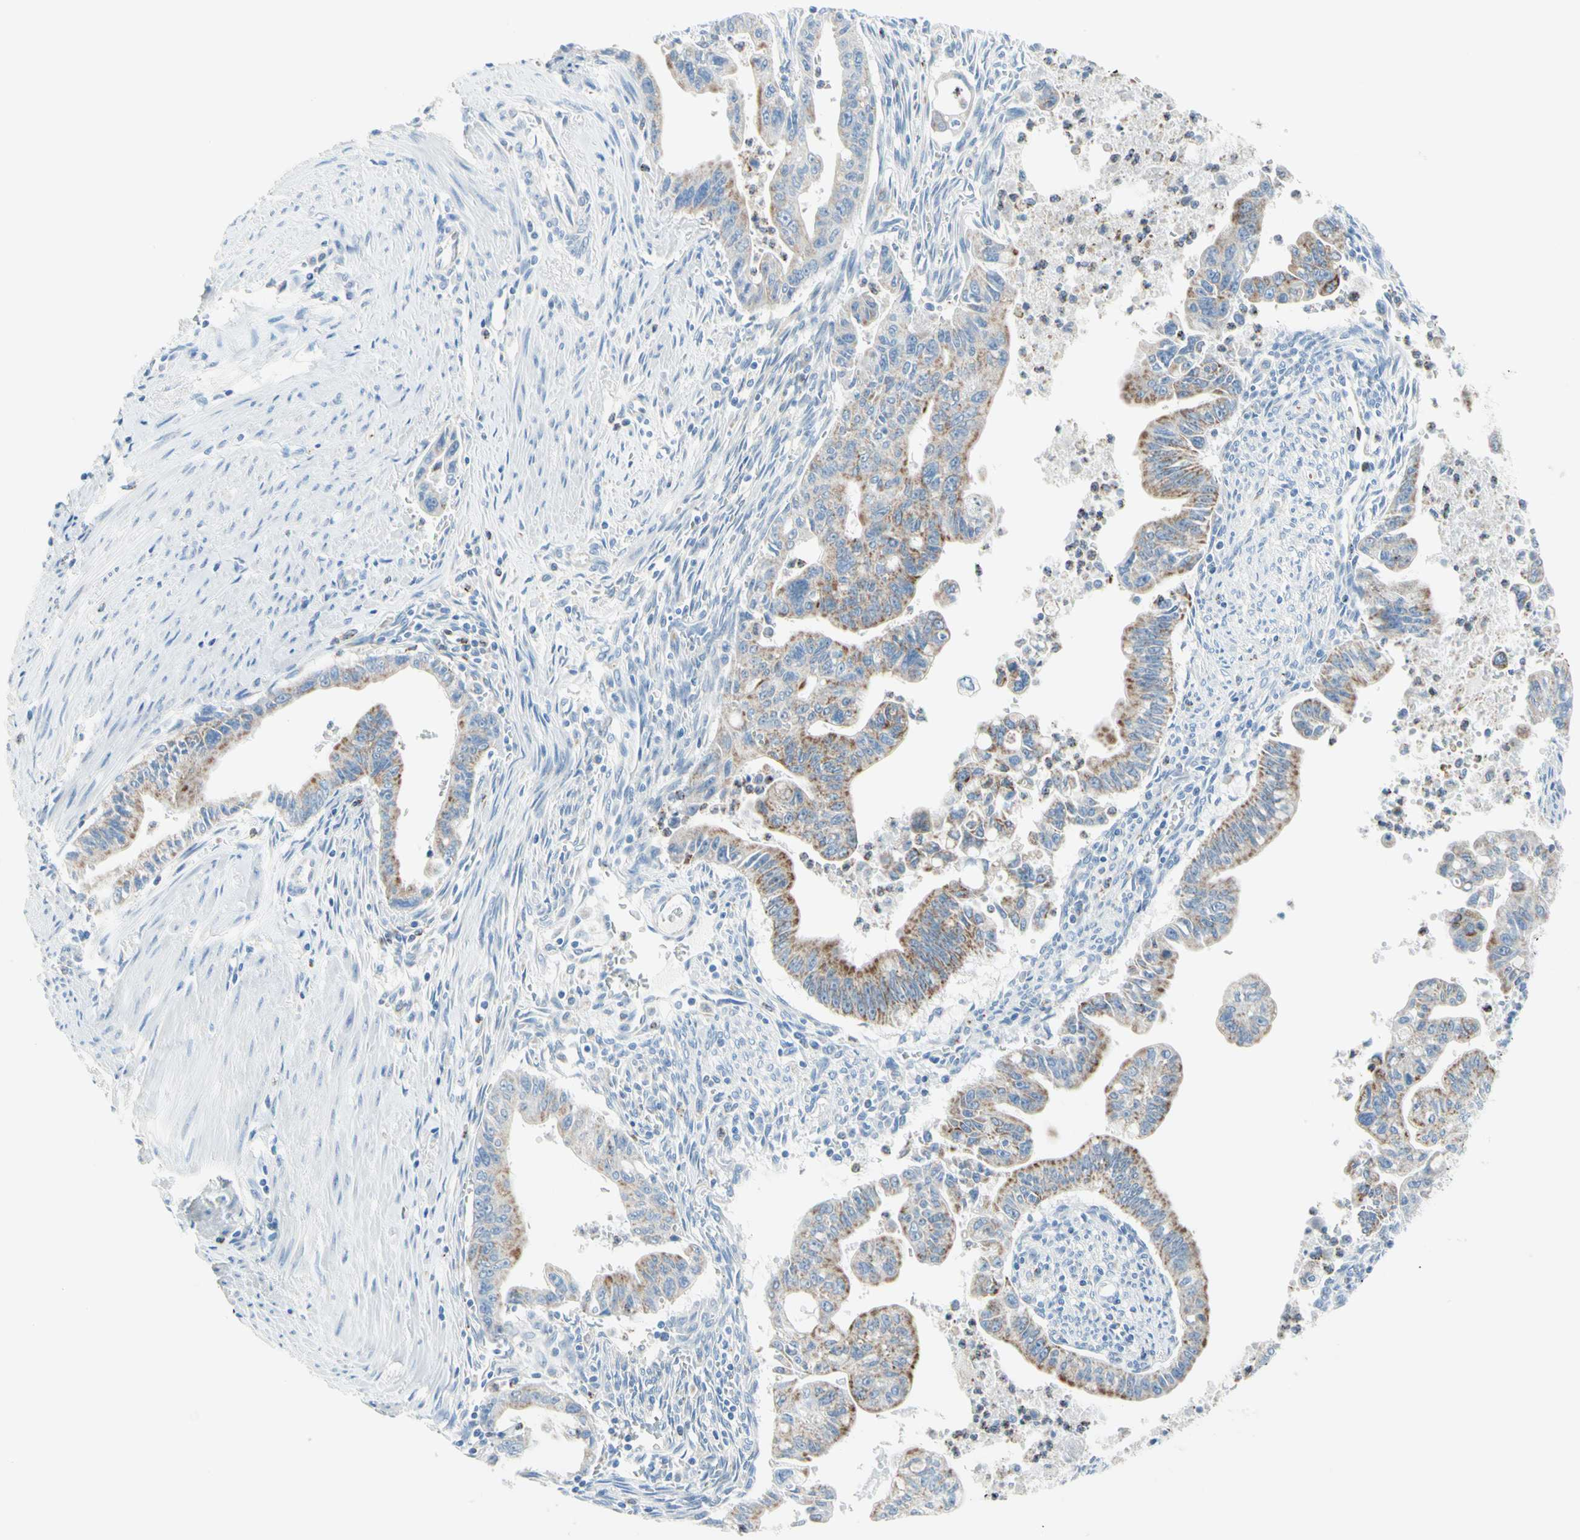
{"staining": {"intensity": "moderate", "quantity": "<25%", "location": "cytoplasmic/membranous"}, "tissue": "pancreatic cancer", "cell_type": "Tumor cells", "image_type": "cancer", "snomed": [{"axis": "morphology", "description": "Adenocarcinoma, NOS"}, {"axis": "topography", "description": "Pancreas"}], "caption": "Tumor cells display low levels of moderate cytoplasmic/membranous positivity in approximately <25% of cells in pancreatic cancer.", "gene": "CYSLTR1", "patient": {"sex": "male", "age": 70}}